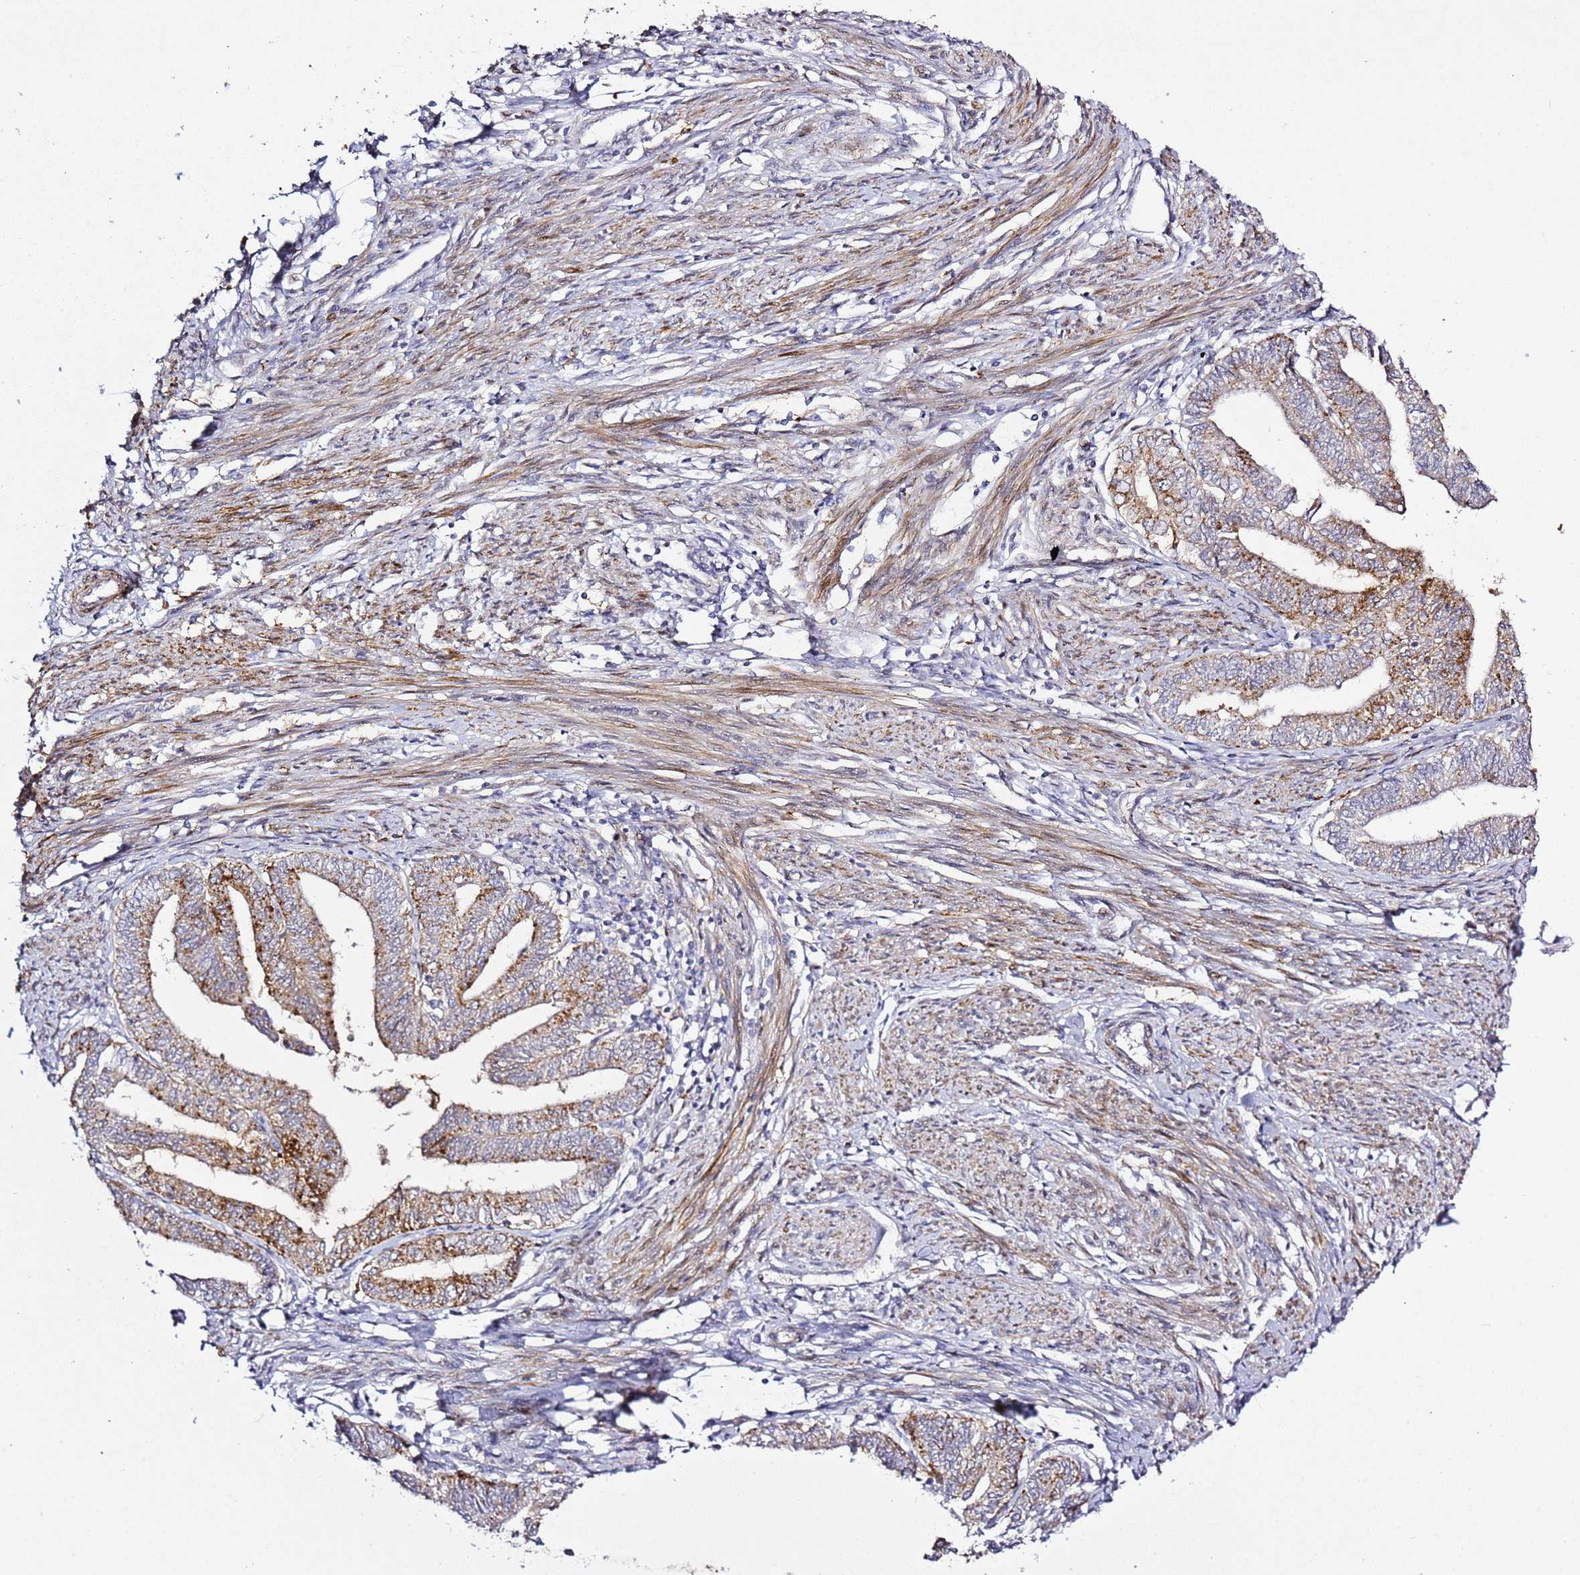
{"staining": {"intensity": "moderate", "quantity": ">75%", "location": "cytoplasmic/membranous"}, "tissue": "endometrial cancer", "cell_type": "Tumor cells", "image_type": "cancer", "snomed": [{"axis": "morphology", "description": "Adenocarcinoma, NOS"}, {"axis": "topography", "description": "Endometrium"}], "caption": "This micrograph reveals immunohistochemistry (IHC) staining of human endometrial adenocarcinoma, with medium moderate cytoplasmic/membranous expression in approximately >75% of tumor cells.", "gene": "PVRIG", "patient": {"sex": "female", "age": 66}}